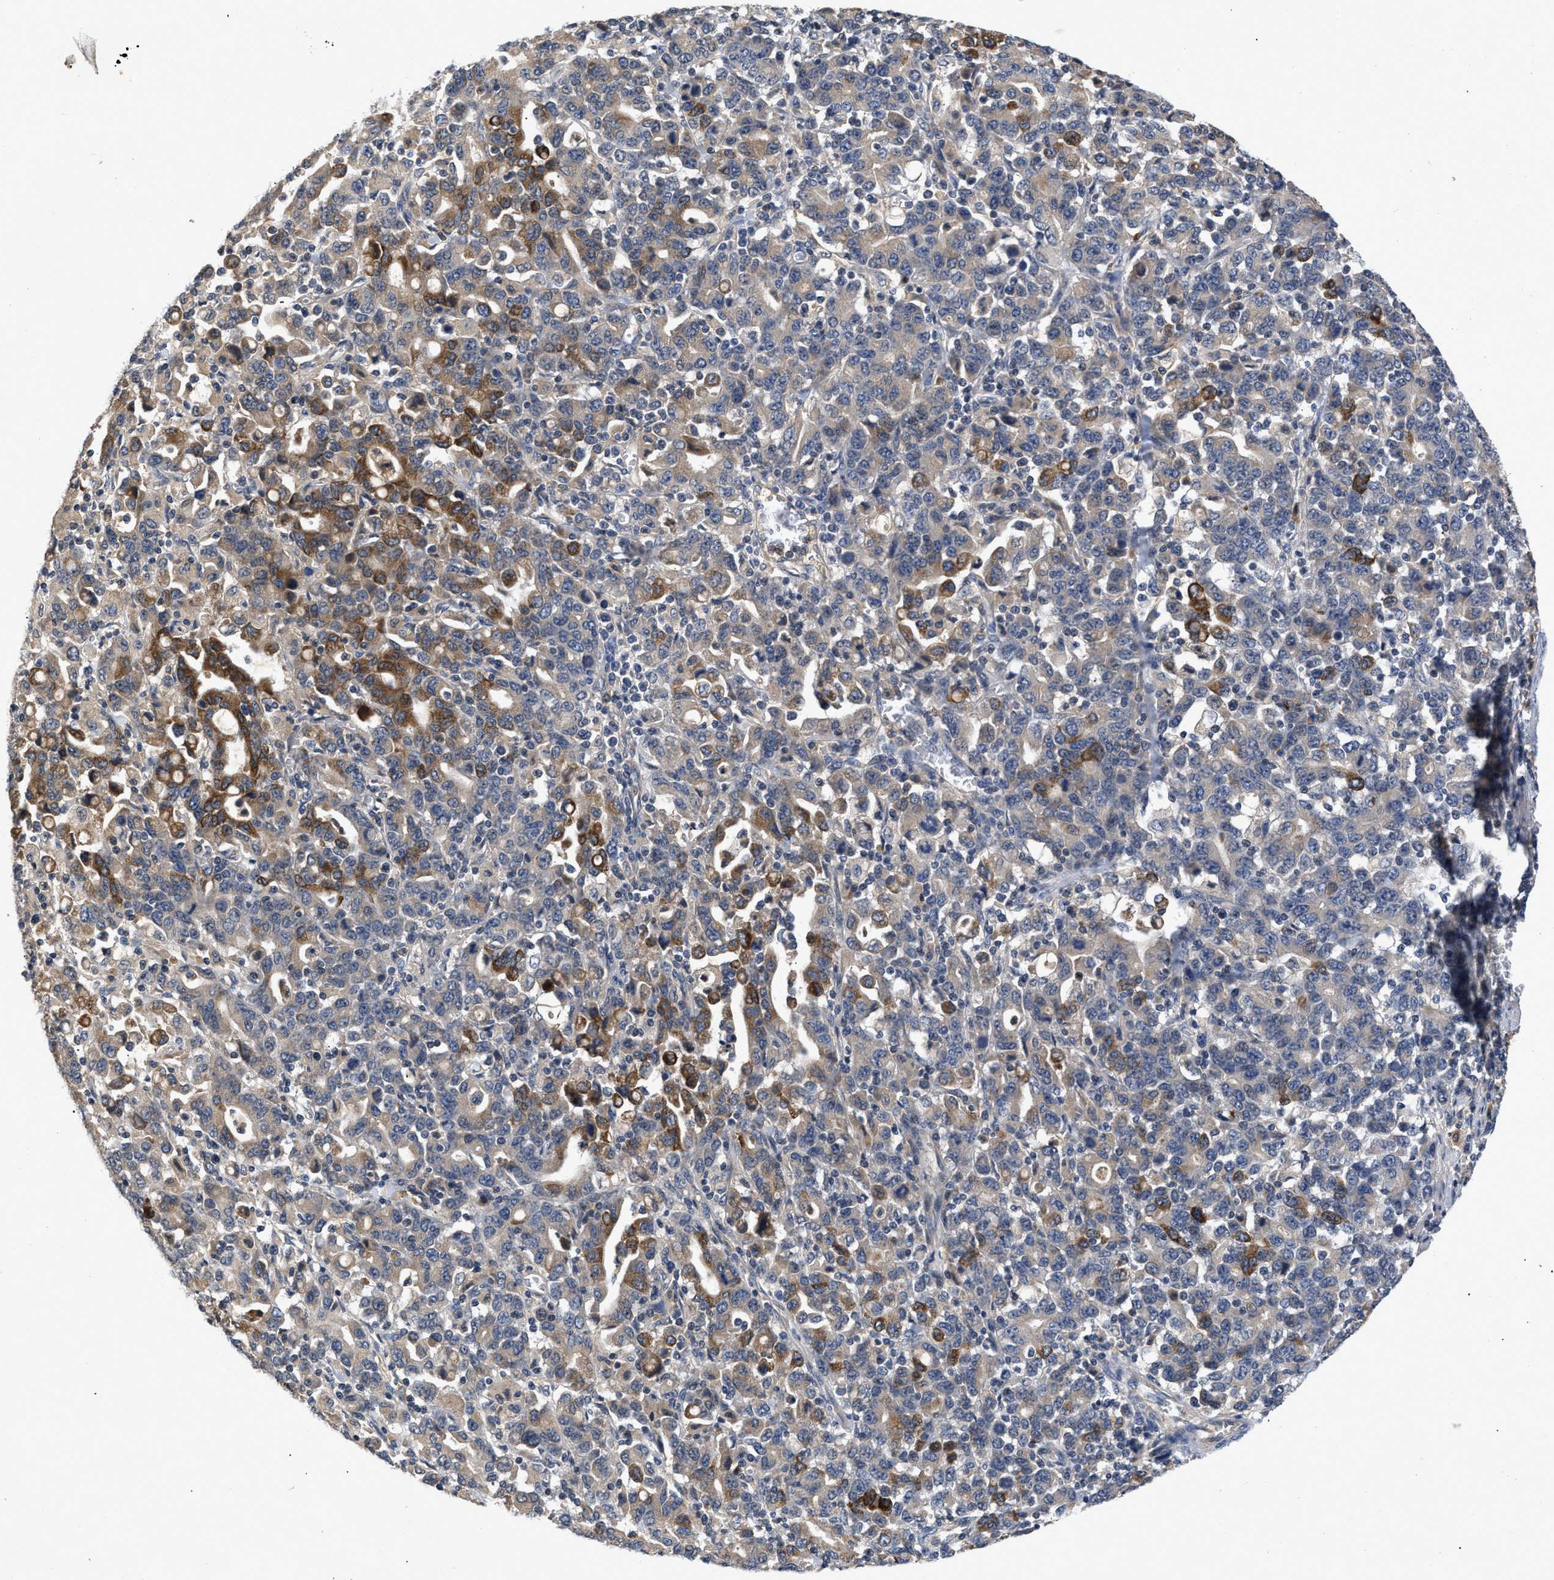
{"staining": {"intensity": "moderate", "quantity": "25%-75%", "location": "cytoplasmic/membranous"}, "tissue": "stomach cancer", "cell_type": "Tumor cells", "image_type": "cancer", "snomed": [{"axis": "morphology", "description": "Adenocarcinoma, NOS"}, {"axis": "topography", "description": "Stomach, upper"}], "caption": "Immunohistochemistry staining of adenocarcinoma (stomach), which exhibits medium levels of moderate cytoplasmic/membranous expression in approximately 25%-75% of tumor cells indicating moderate cytoplasmic/membranous protein staining. The staining was performed using DAB (brown) for protein detection and nuclei were counterstained in hematoxylin (blue).", "gene": "VPS4A", "patient": {"sex": "male", "age": 69}}